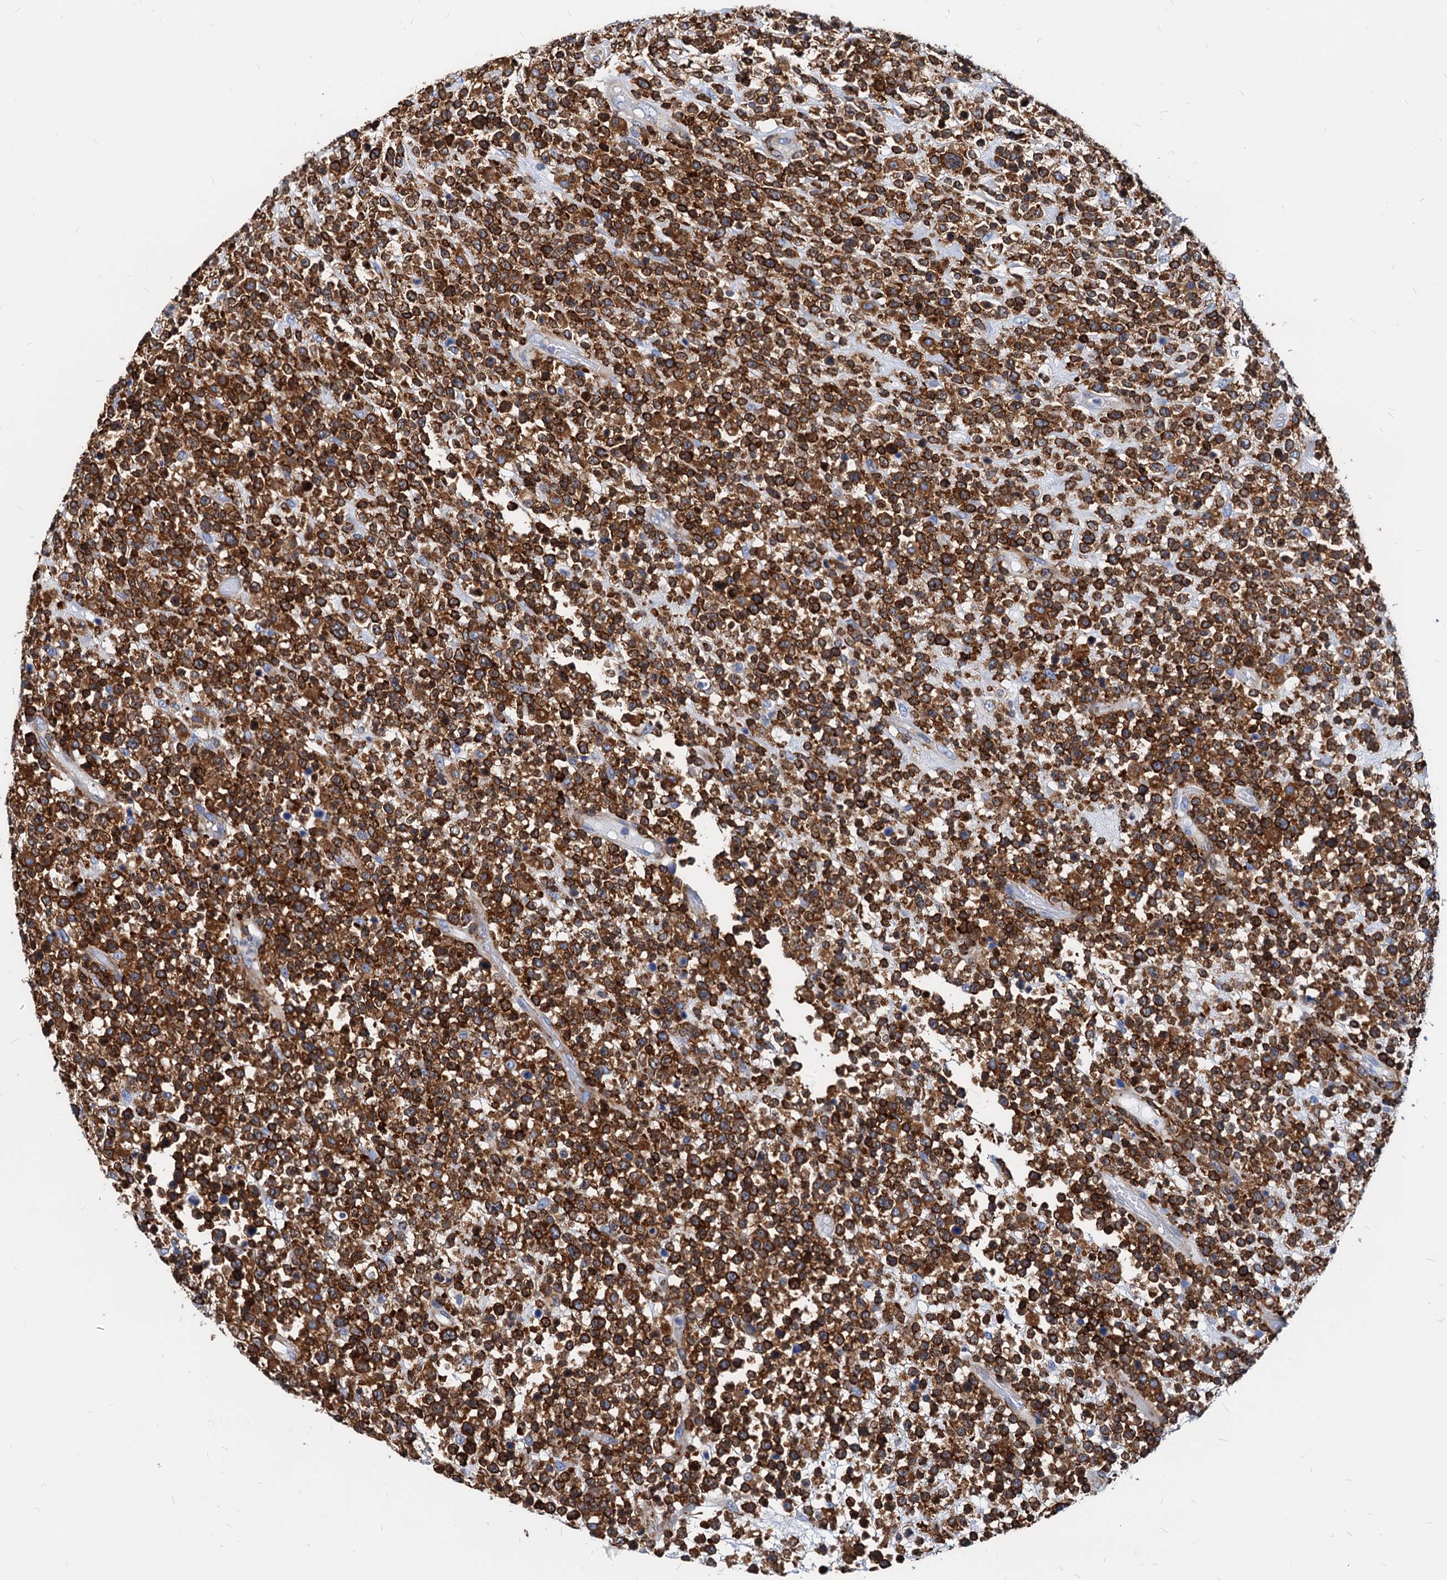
{"staining": {"intensity": "strong", "quantity": ">75%", "location": "cytoplasmic/membranous"}, "tissue": "lymphoma", "cell_type": "Tumor cells", "image_type": "cancer", "snomed": [{"axis": "morphology", "description": "Malignant lymphoma, non-Hodgkin's type, High grade"}, {"axis": "topography", "description": "Colon"}], "caption": "Protein expression analysis of lymphoma demonstrates strong cytoplasmic/membranous expression in about >75% of tumor cells. Ihc stains the protein of interest in brown and the nuclei are stained blue.", "gene": "LCP2", "patient": {"sex": "female", "age": 53}}